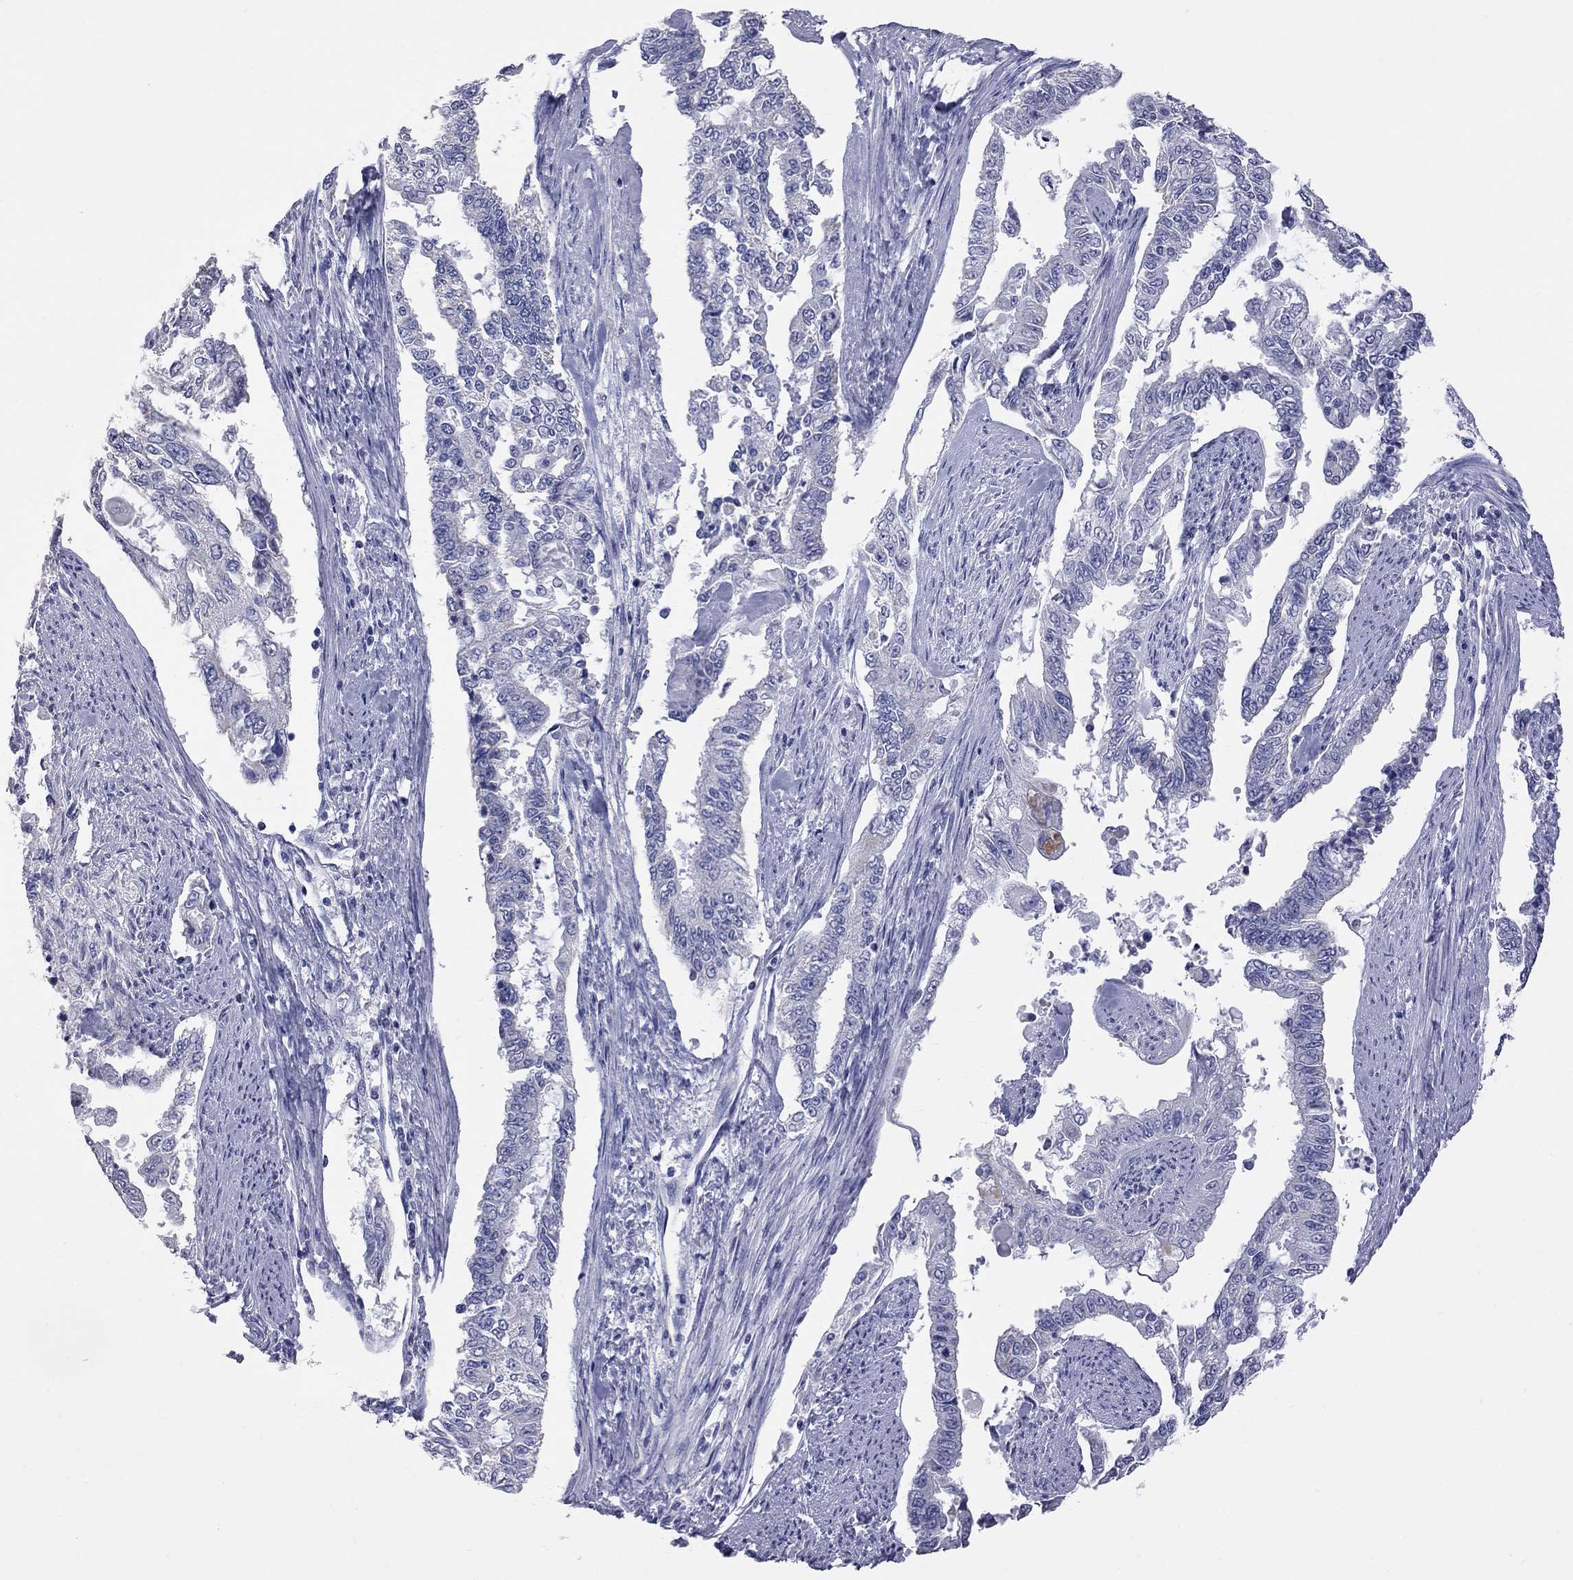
{"staining": {"intensity": "negative", "quantity": "none", "location": "none"}, "tissue": "endometrial cancer", "cell_type": "Tumor cells", "image_type": "cancer", "snomed": [{"axis": "morphology", "description": "Adenocarcinoma, NOS"}, {"axis": "topography", "description": "Uterus"}], "caption": "Immunohistochemical staining of human endometrial cancer (adenocarcinoma) displays no significant positivity in tumor cells. Nuclei are stained in blue.", "gene": "KCND2", "patient": {"sex": "female", "age": 59}}